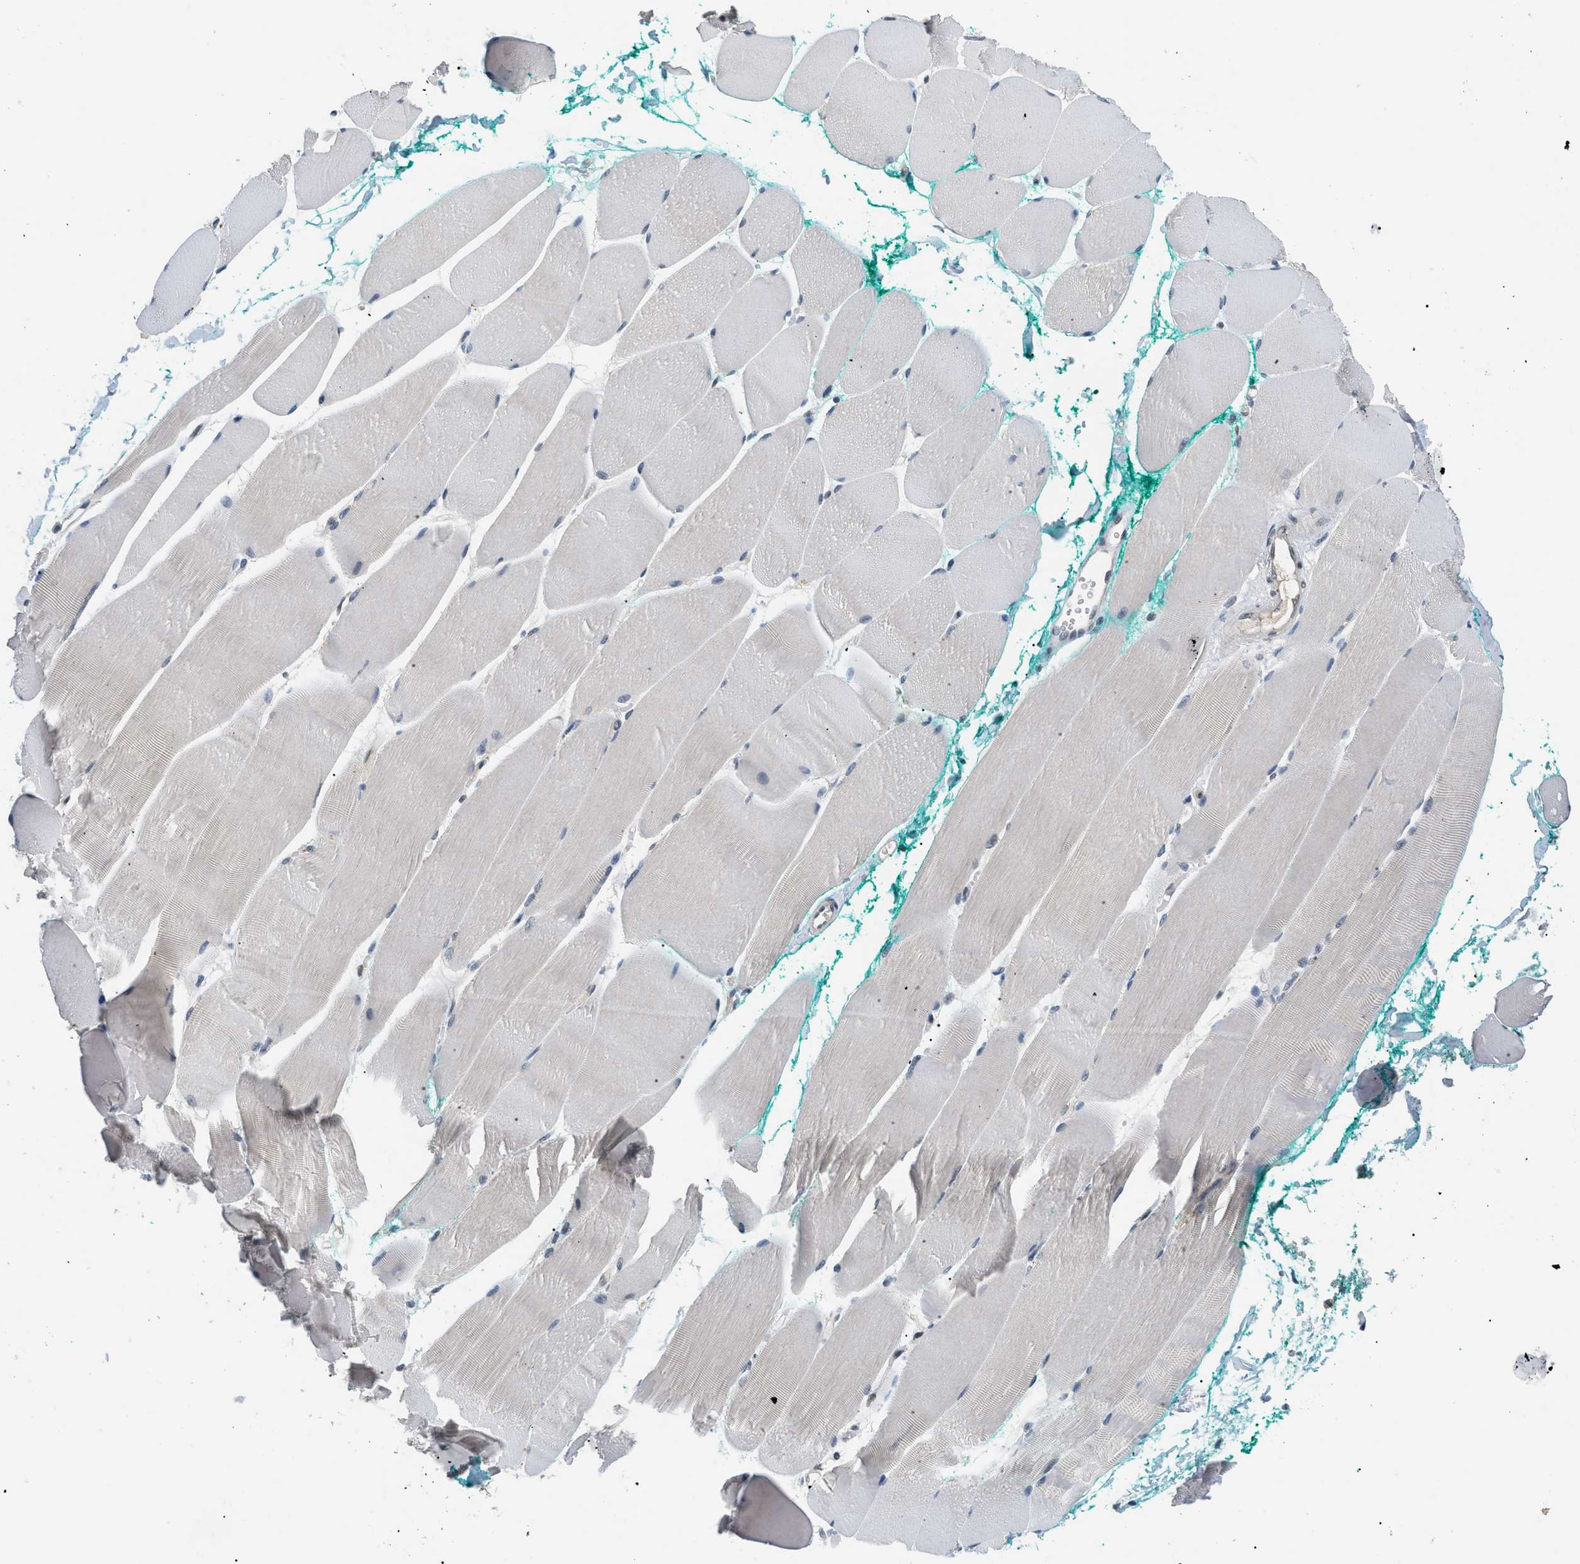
{"staining": {"intensity": "negative", "quantity": "none", "location": "none"}, "tissue": "skeletal muscle", "cell_type": "Myocytes", "image_type": "normal", "snomed": [{"axis": "morphology", "description": "Normal tissue, NOS"}, {"axis": "morphology", "description": "Squamous cell carcinoma, NOS"}, {"axis": "topography", "description": "Skeletal muscle"}], "caption": "The IHC photomicrograph has no significant expression in myocytes of skeletal muscle. (DAB (3,3'-diaminobenzidine) immunohistochemistry (IHC) with hematoxylin counter stain).", "gene": "MZF1", "patient": {"sex": "male", "age": 51}}